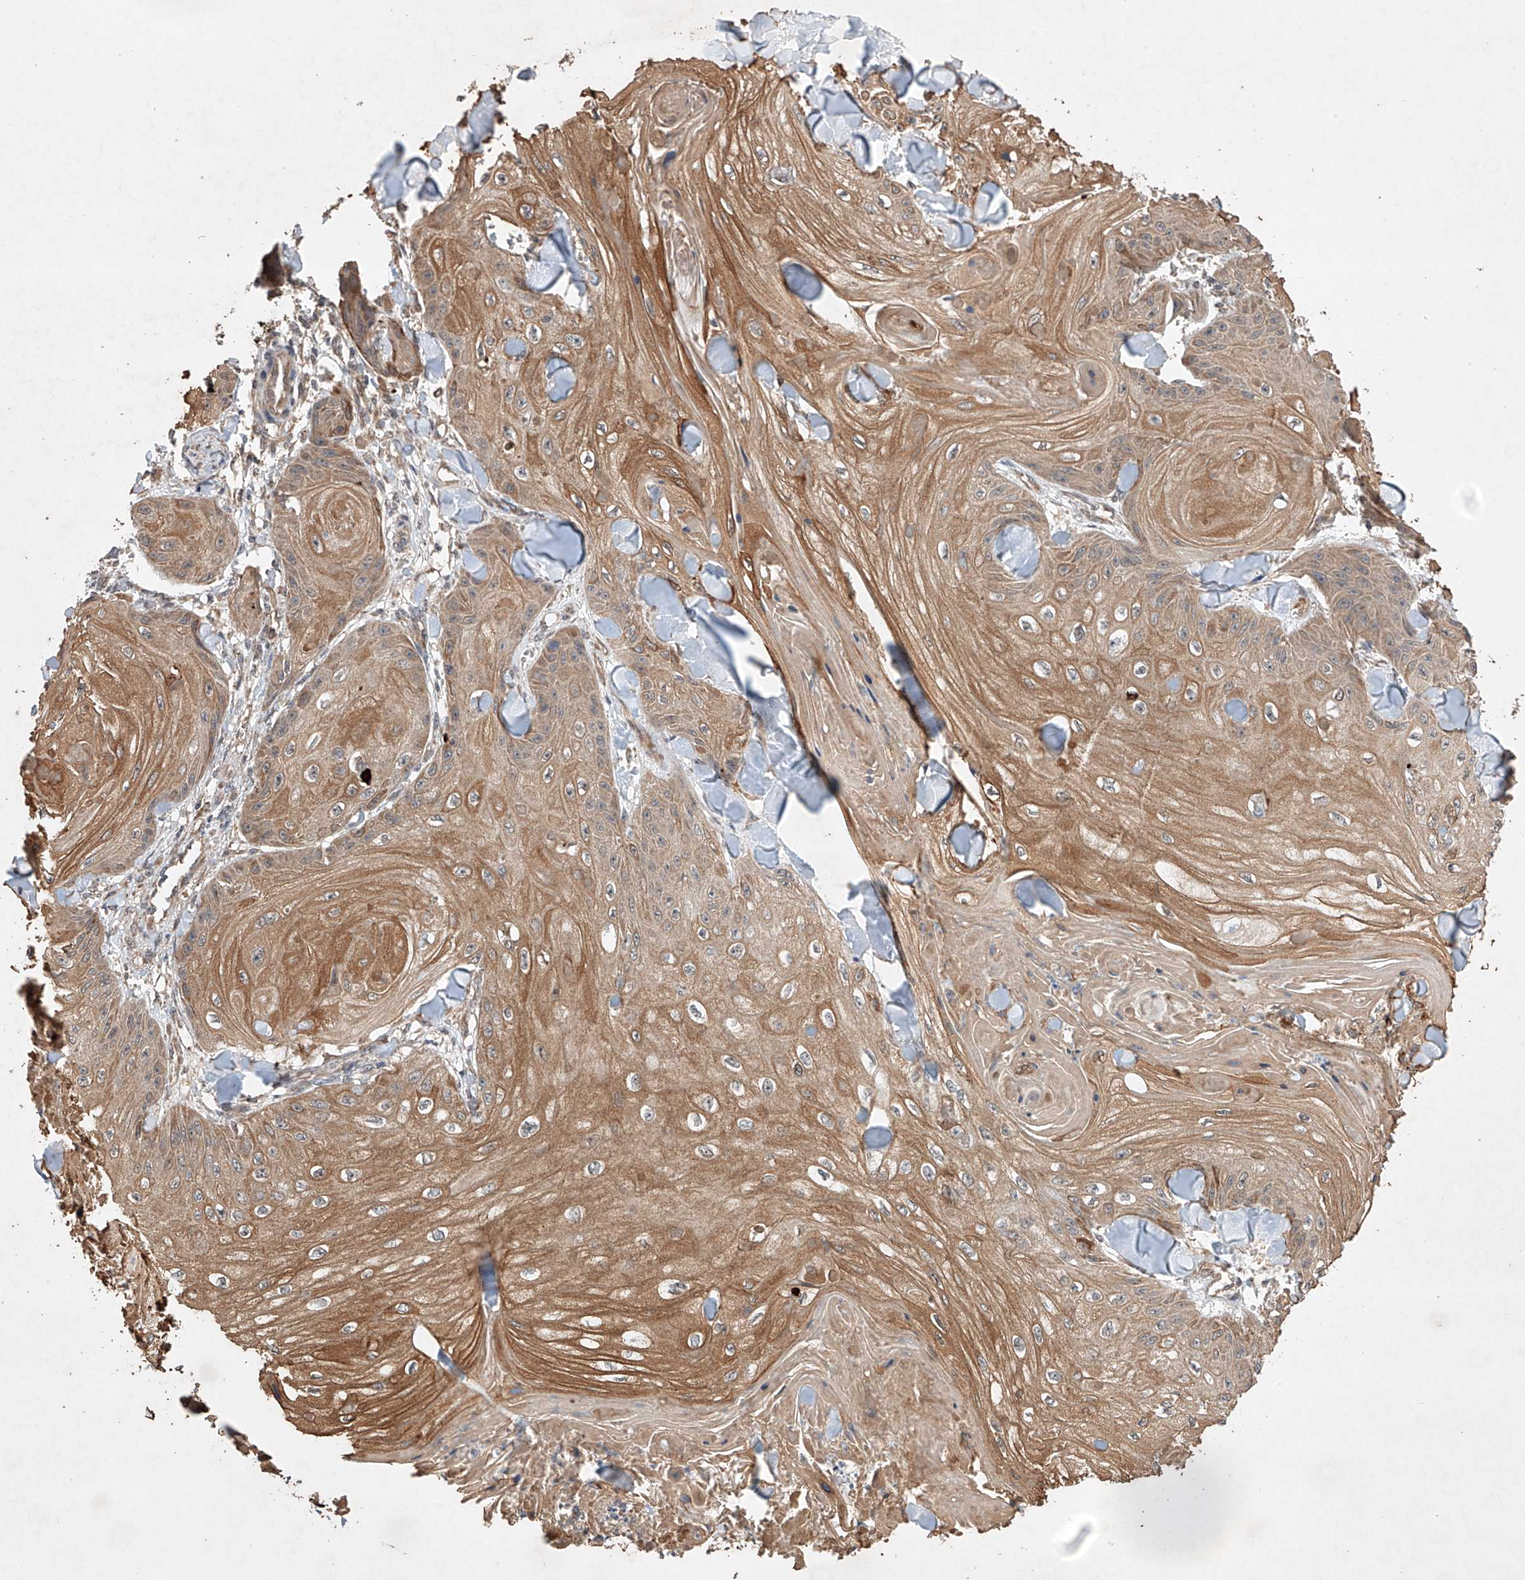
{"staining": {"intensity": "moderate", "quantity": ">75%", "location": "cytoplasmic/membranous"}, "tissue": "skin cancer", "cell_type": "Tumor cells", "image_type": "cancer", "snomed": [{"axis": "morphology", "description": "Squamous cell carcinoma, NOS"}, {"axis": "topography", "description": "Skin"}], "caption": "An immunohistochemistry photomicrograph of tumor tissue is shown. Protein staining in brown labels moderate cytoplasmic/membranous positivity in skin cancer (squamous cell carcinoma) within tumor cells. Ihc stains the protein of interest in brown and the nuclei are stained blue.", "gene": "LURAP1", "patient": {"sex": "male", "age": 74}}